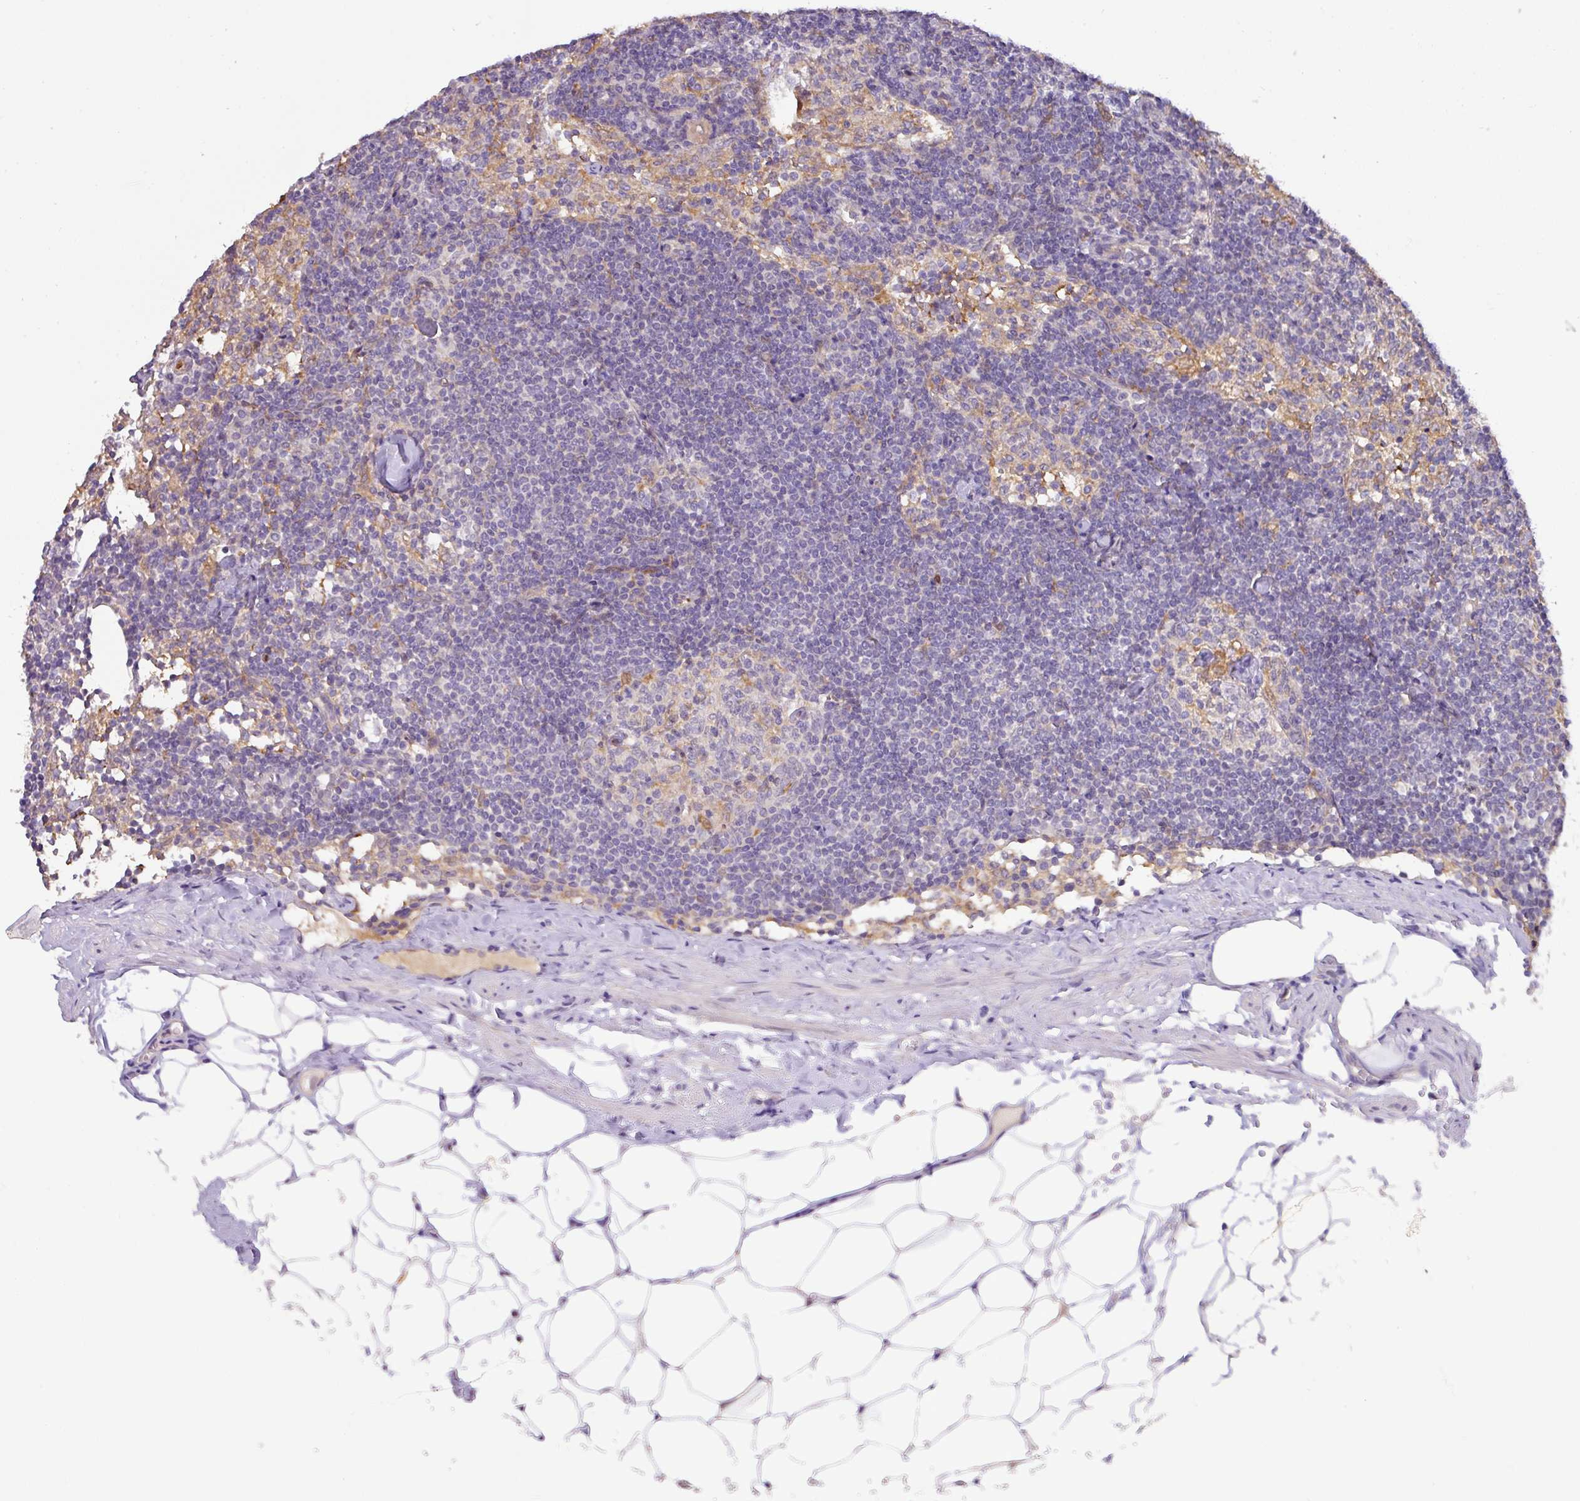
{"staining": {"intensity": "negative", "quantity": "none", "location": "none"}, "tissue": "lymph node", "cell_type": "Germinal center cells", "image_type": "normal", "snomed": [{"axis": "morphology", "description": "Normal tissue, NOS"}, {"axis": "topography", "description": "Lymph node"}], "caption": "IHC histopathology image of normal lymph node: human lymph node stained with DAB (3,3'-diaminobenzidine) reveals no significant protein staining in germinal center cells.", "gene": "GCNT7", "patient": {"sex": "female", "age": 52}}